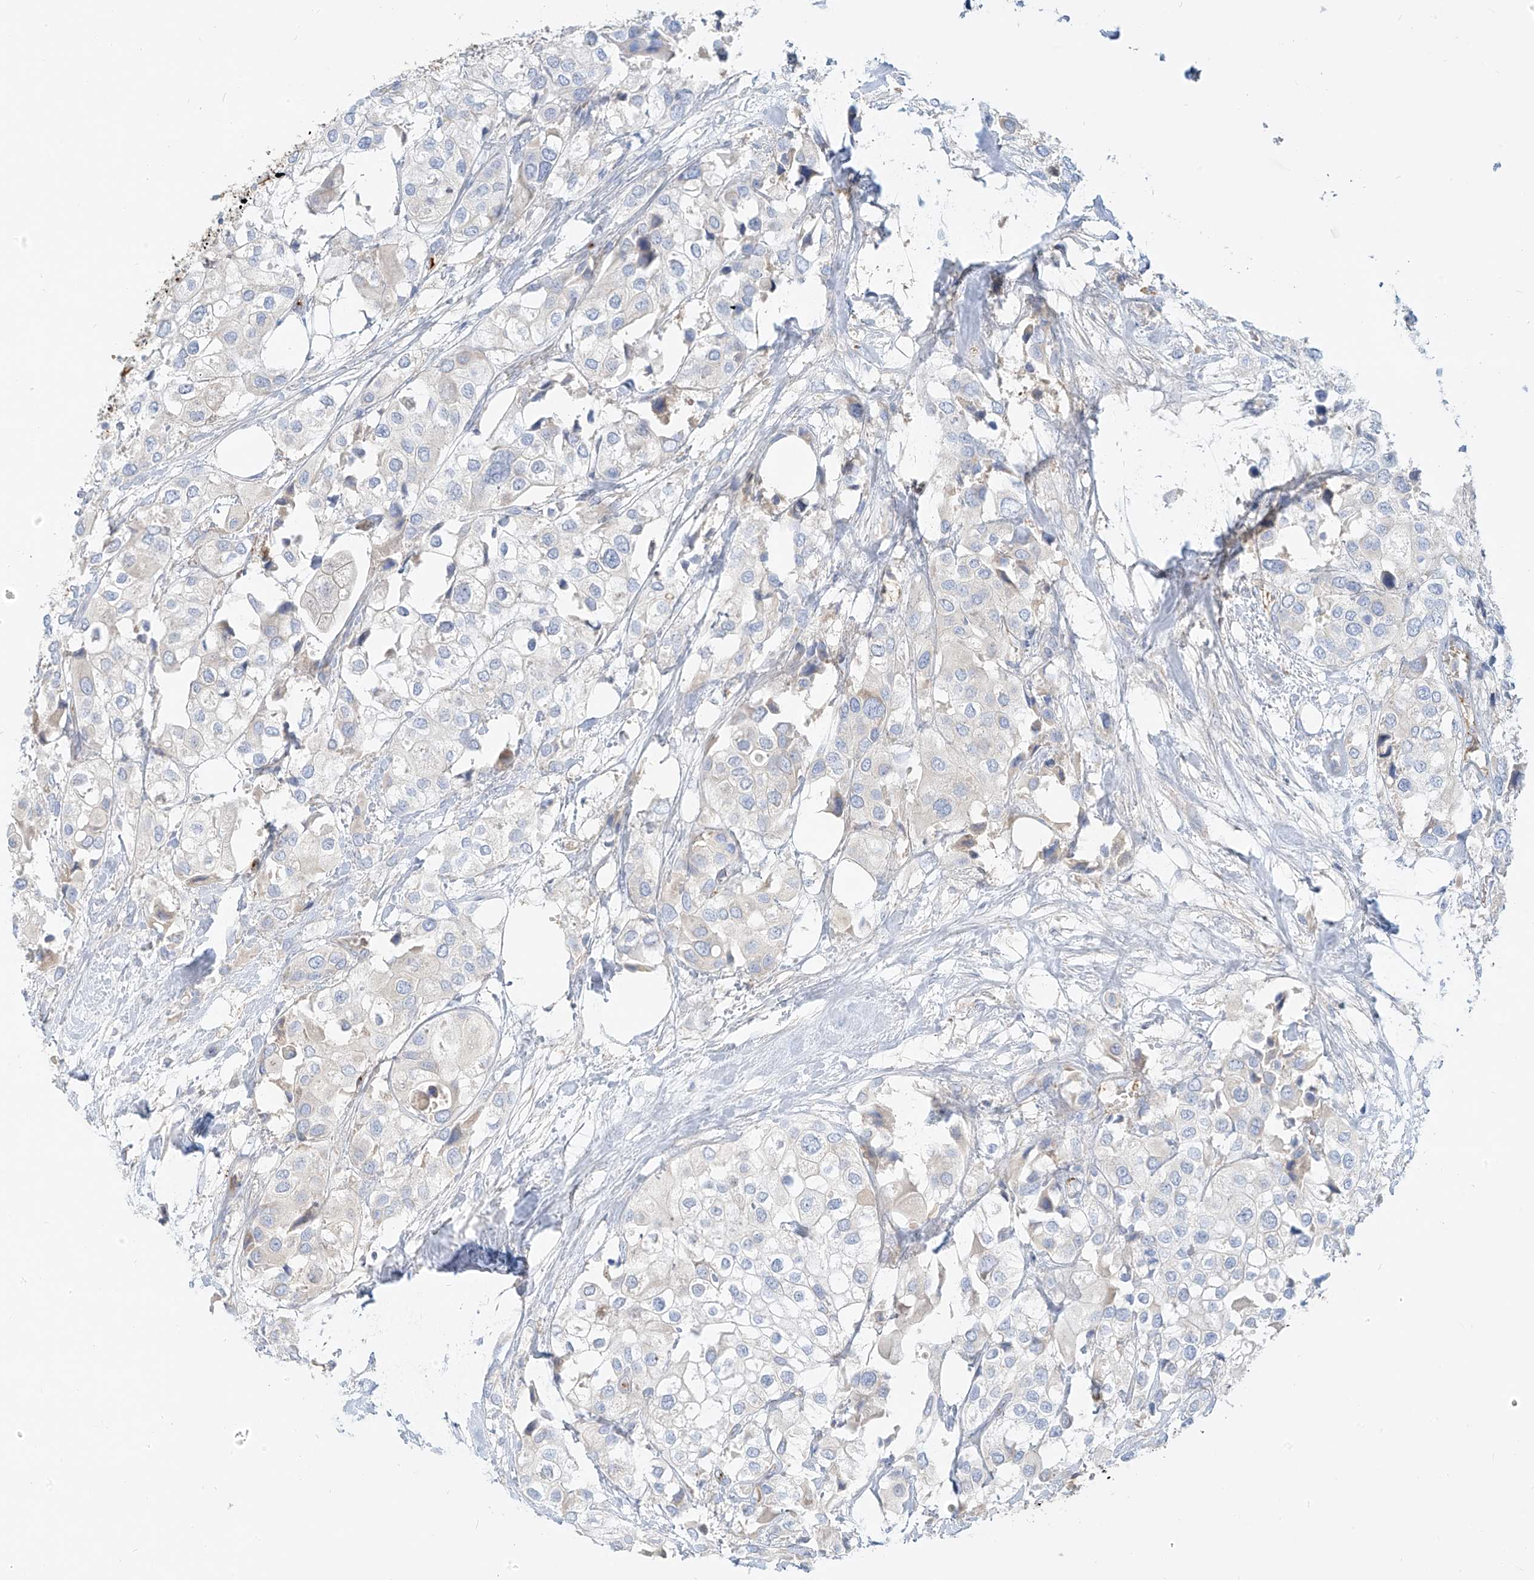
{"staining": {"intensity": "negative", "quantity": "none", "location": "none"}, "tissue": "urothelial cancer", "cell_type": "Tumor cells", "image_type": "cancer", "snomed": [{"axis": "morphology", "description": "Urothelial carcinoma, High grade"}, {"axis": "topography", "description": "Urinary bladder"}], "caption": "The image shows no staining of tumor cells in high-grade urothelial carcinoma. (Immunohistochemistry, brightfield microscopy, high magnification).", "gene": "OCSTAMP", "patient": {"sex": "male", "age": 64}}